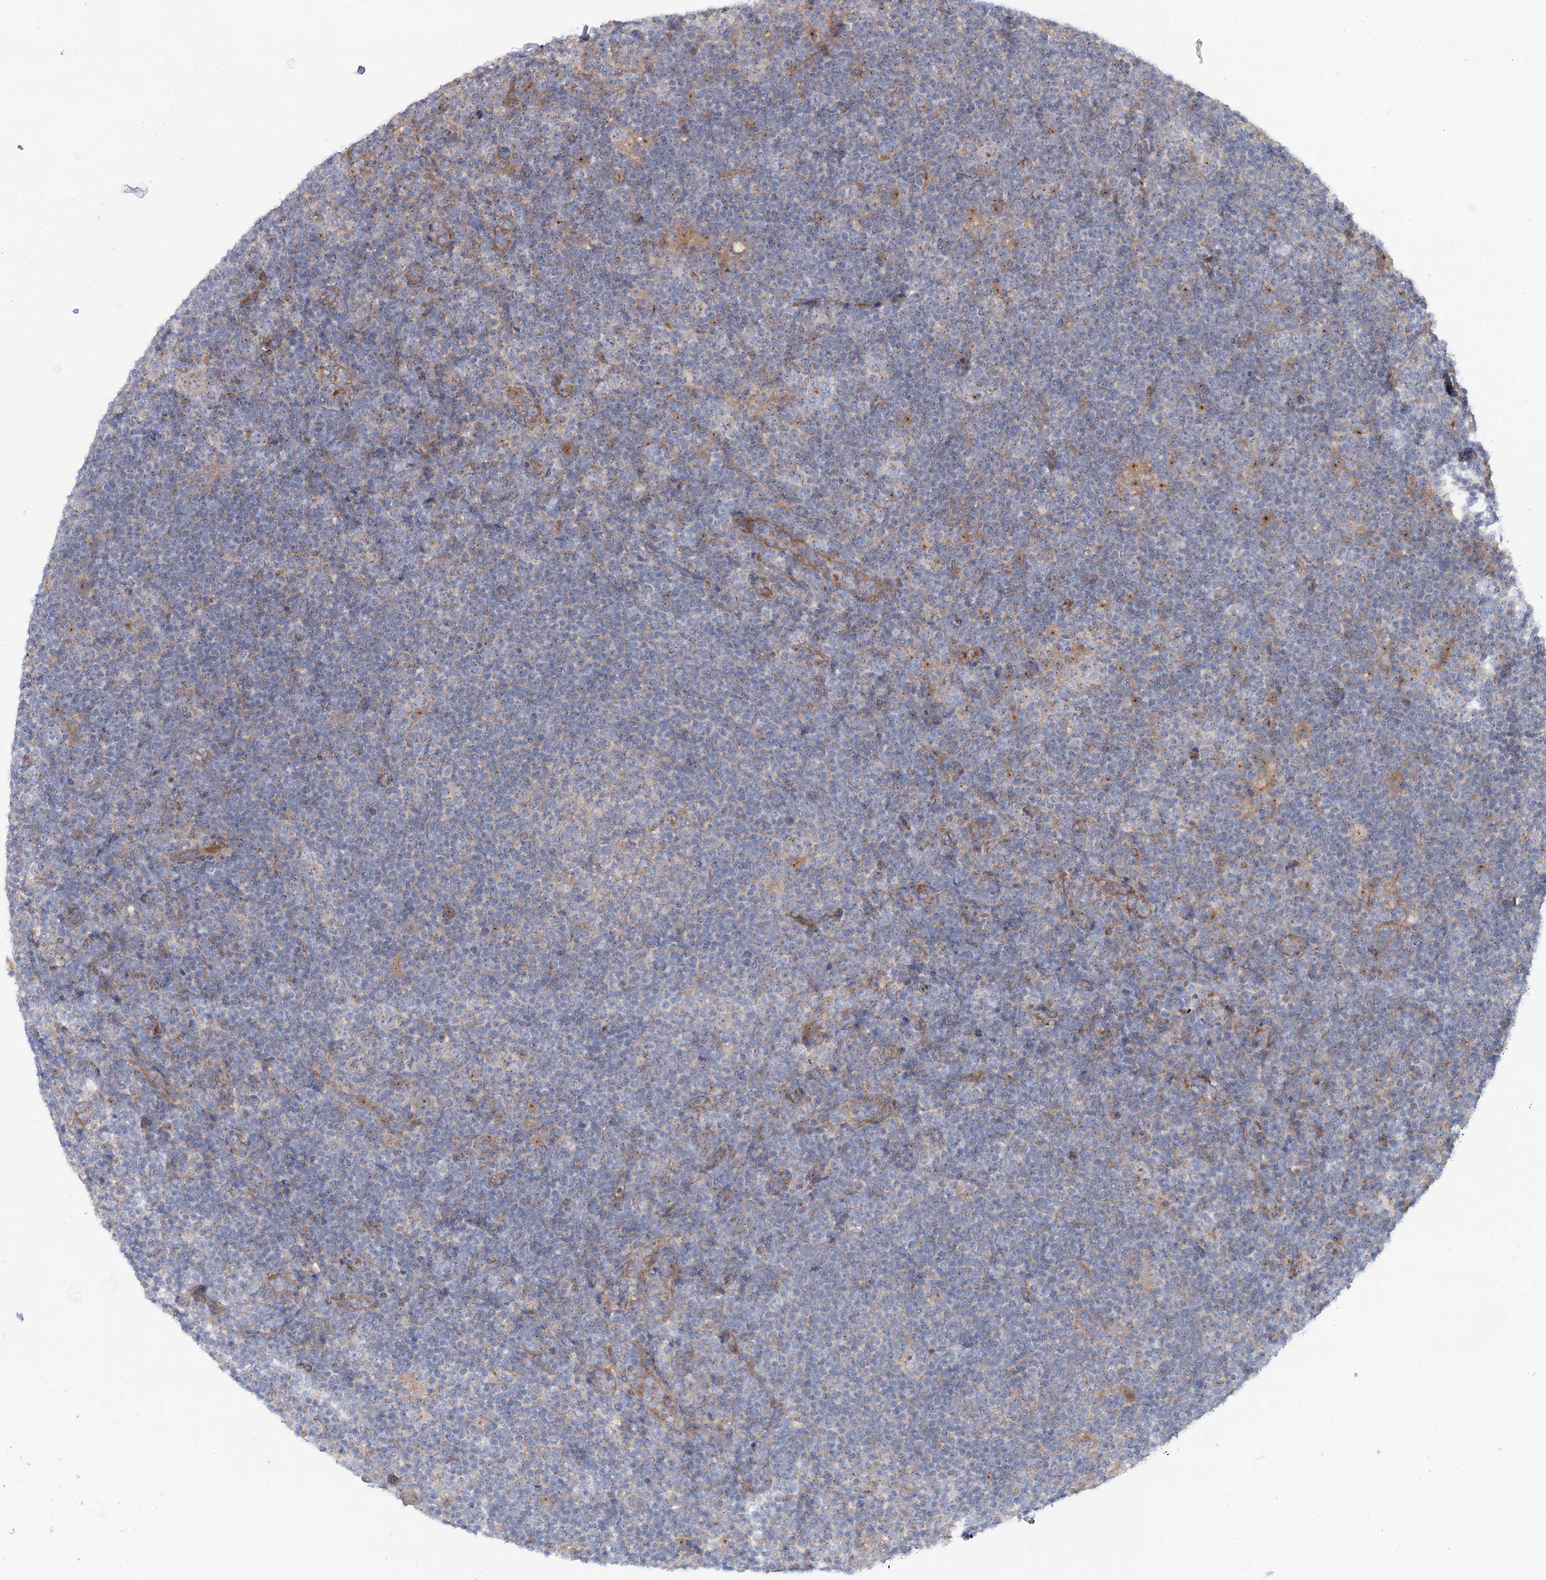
{"staining": {"intensity": "moderate", "quantity": "<25%", "location": "cytoplasmic/membranous"}, "tissue": "lymphoma", "cell_type": "Tumor cells", "image_type": "cancer", "snomed": [{"axis": "morphology", "description": "Hodgkin's disease, NOS"}, {"axis": "topography", "description": "Lymph node"}], "caption": "This micrograph reveals immunohistochemistry staining of Hodgkin's disease, with low moderate cytoplasmic/membranous positivity in about <25% of tumor cells.", "gene": "SCN11A", "patient": {"sex": "female", "age": 57}}